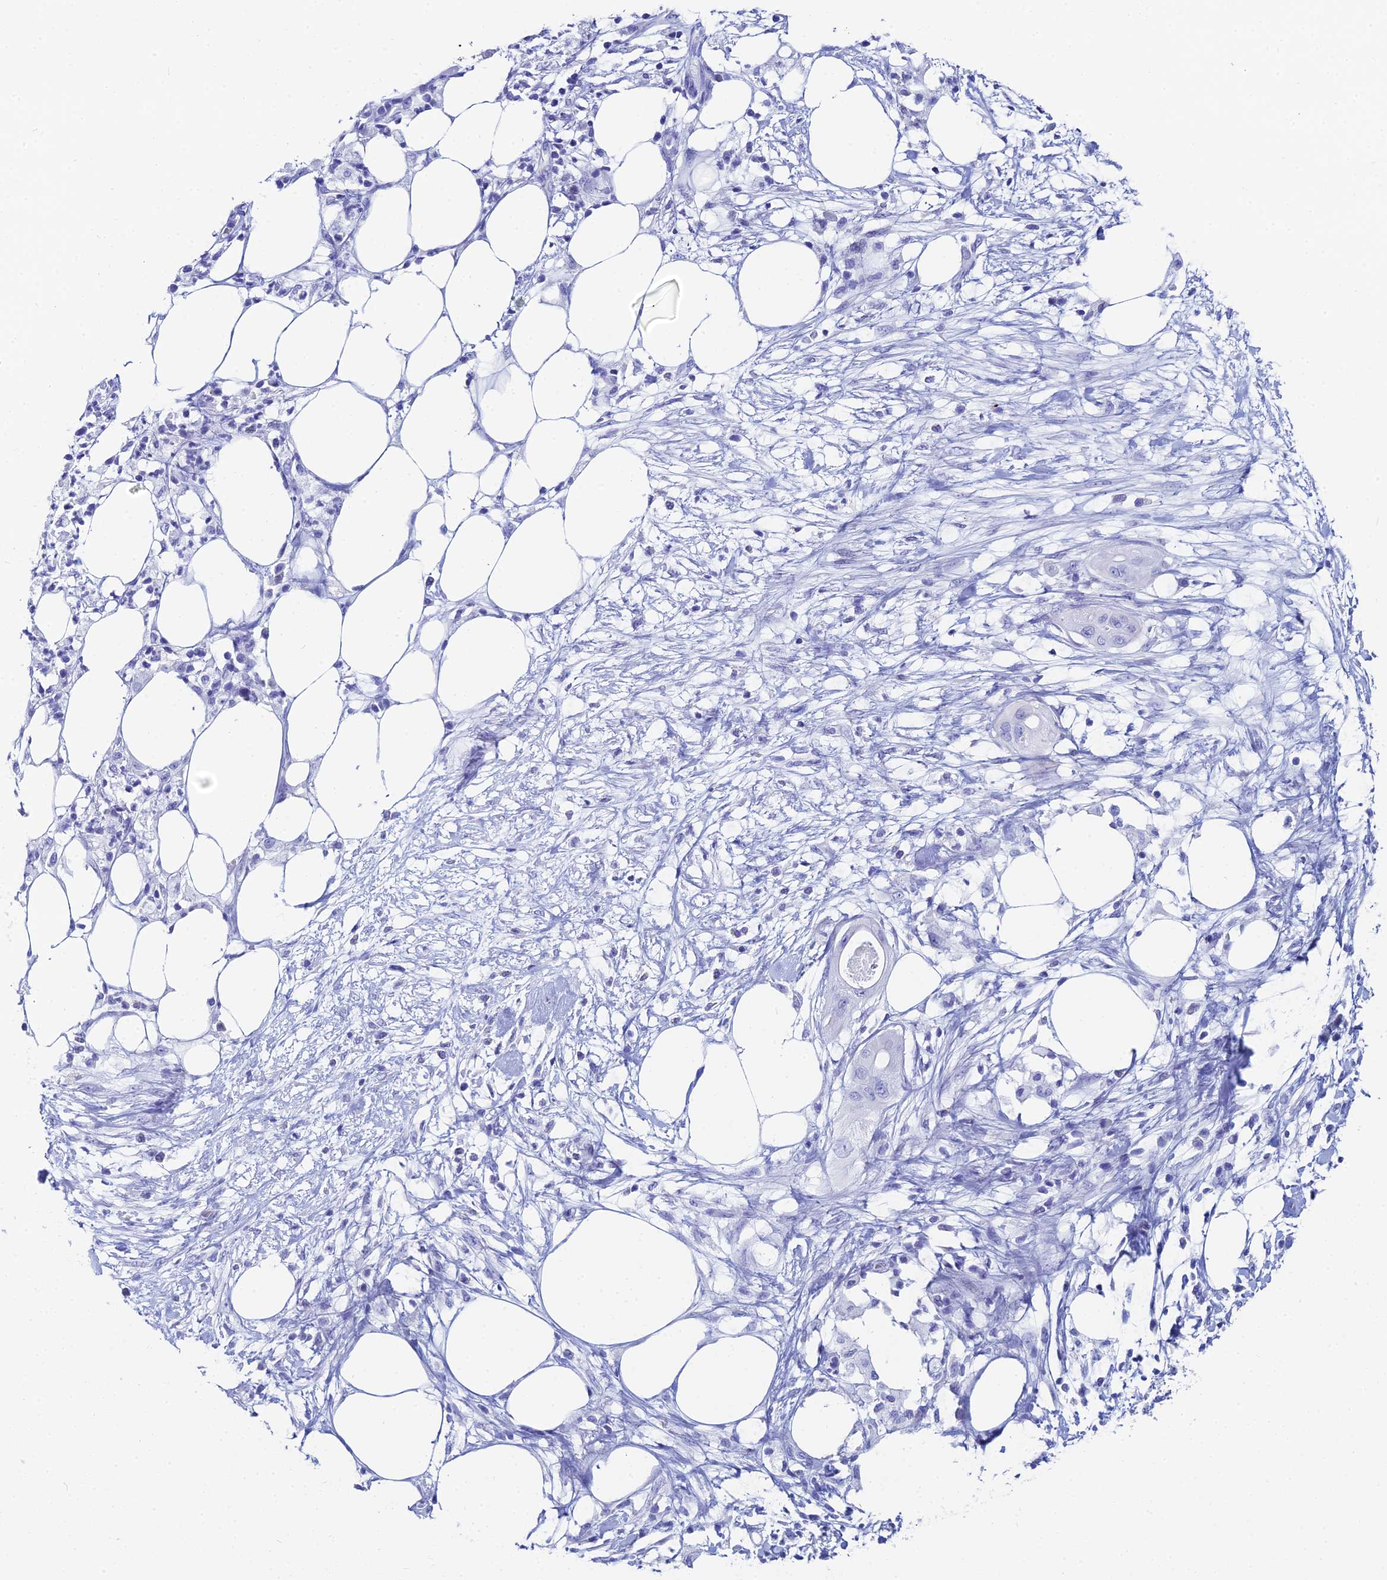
{"staining": {"intensity": "negative", "quantity": "none", "location": "none"}, "tissue": "pancreatic cancer", "cell_type": "Tumor cells", "image_type": "cancer", "snomed": [{"axis": "morphology", "description": "Adenocarcinoma, NOS"}, {"axis": "topography", "description": "Pancreas"}], "caption": "The immunohistochemistry micrograph has no significant positivity in tumor cells of pancreatic cancer (adenocarcinoma) tissue.", "gene": "HSPA1L", "patient": {"sex": "male", "age": 68}}